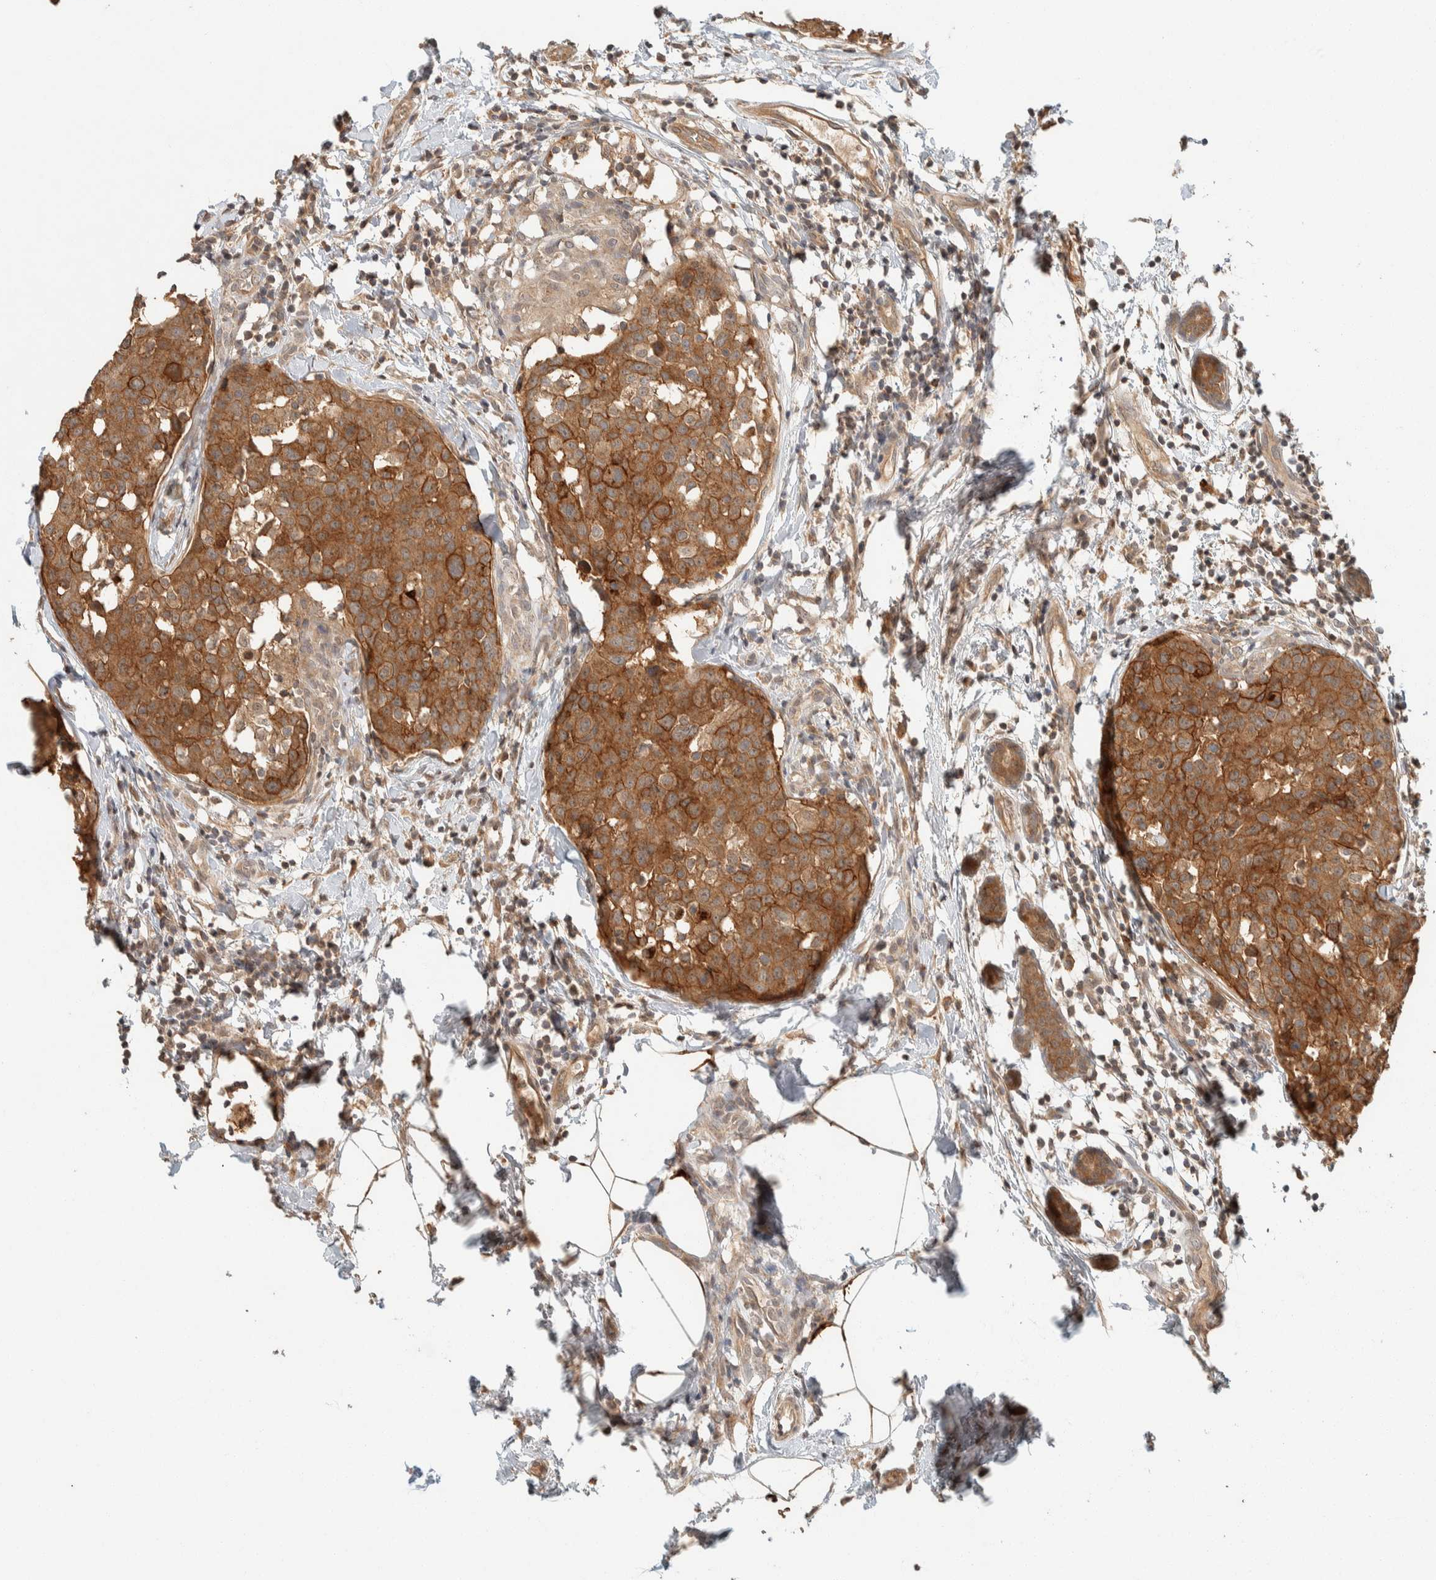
{"staining": {"intensity": "strong", "quantity": ">75%", "location": "cytoplasmic/membranous"}, "tissue": "breast cancer", "cell_type": "Tumor cells", "image_type": "cancer", "snomed": [{"axis": "morphology", "description": "Normal tissue, NOS"}, {"axis": "morphology", "description": "Duct carcinoma"}, {"axis": "topography", "description": "Breast"}], "caption": "Strong cytoplasmic/membranous positivity for a protein is present in about >75% of tumor cells of breast intraductal carcinoma using immunohistochemistry (IHC).", "gene": "ZNF567", "patient": {"sex": "female", "age": 37}}